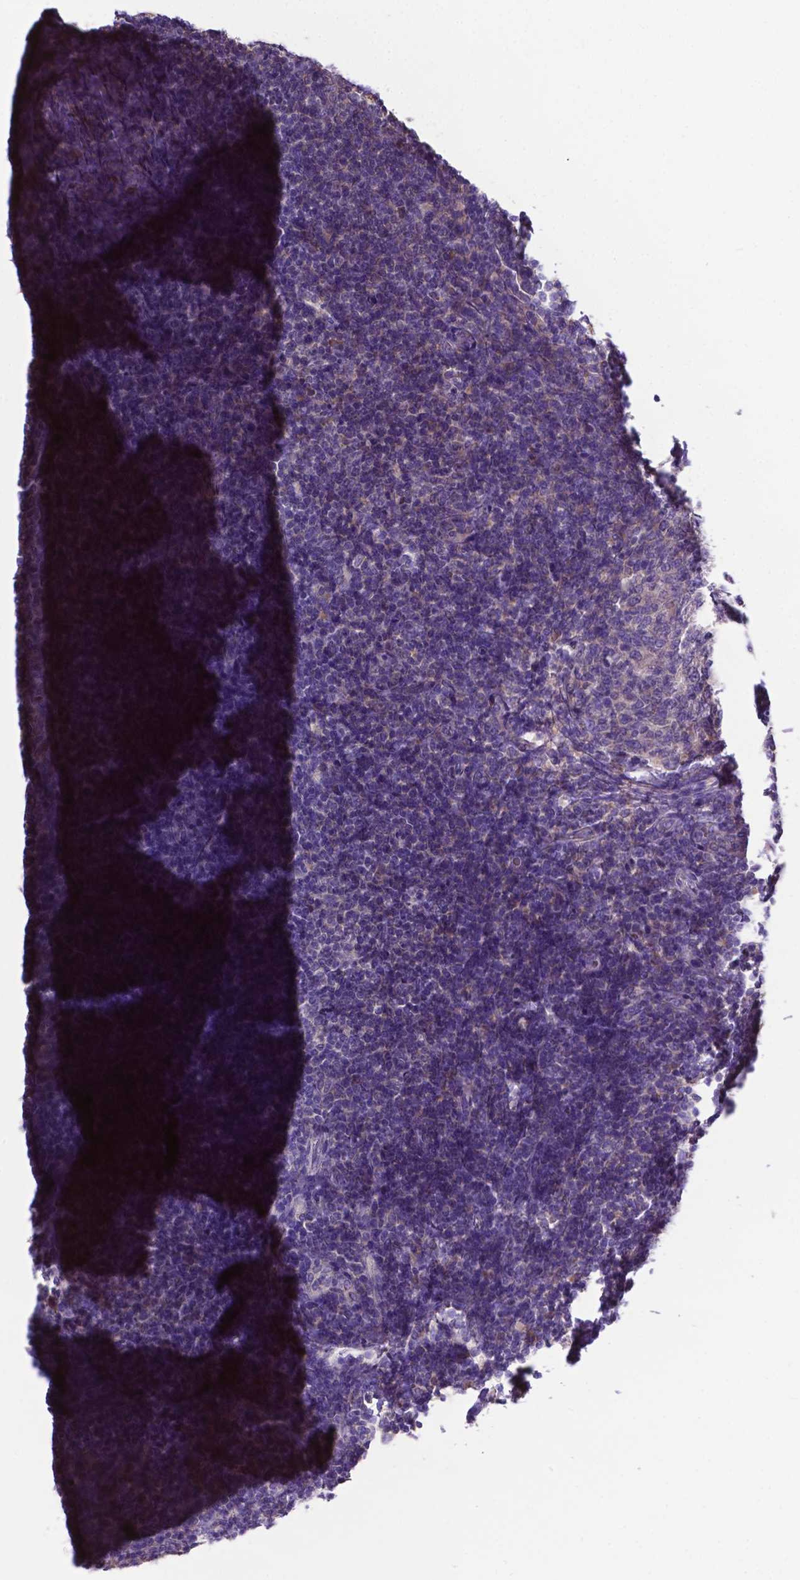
{"staining": {"intensity": "weak", "quantity": ">75%", "location": "cytoplasmic/membranous"}, "tissue": "tonsil", "cell_type": "Germinal center cells", "image_type": "normal", "snomed": [{"axis": "morphology", "description": "Normal tissue, NOS"}, {"axis": "topography", "description": "Tonsil"}], "caption": "A high-resolution image shows immunohistochemistry staining of normal tonsil, which shows weak cytoplasmic/membranous expression in about >75% of germinal center cells.", "gene": "RPL6", "patient": {"sex": "female", "age": 10}}